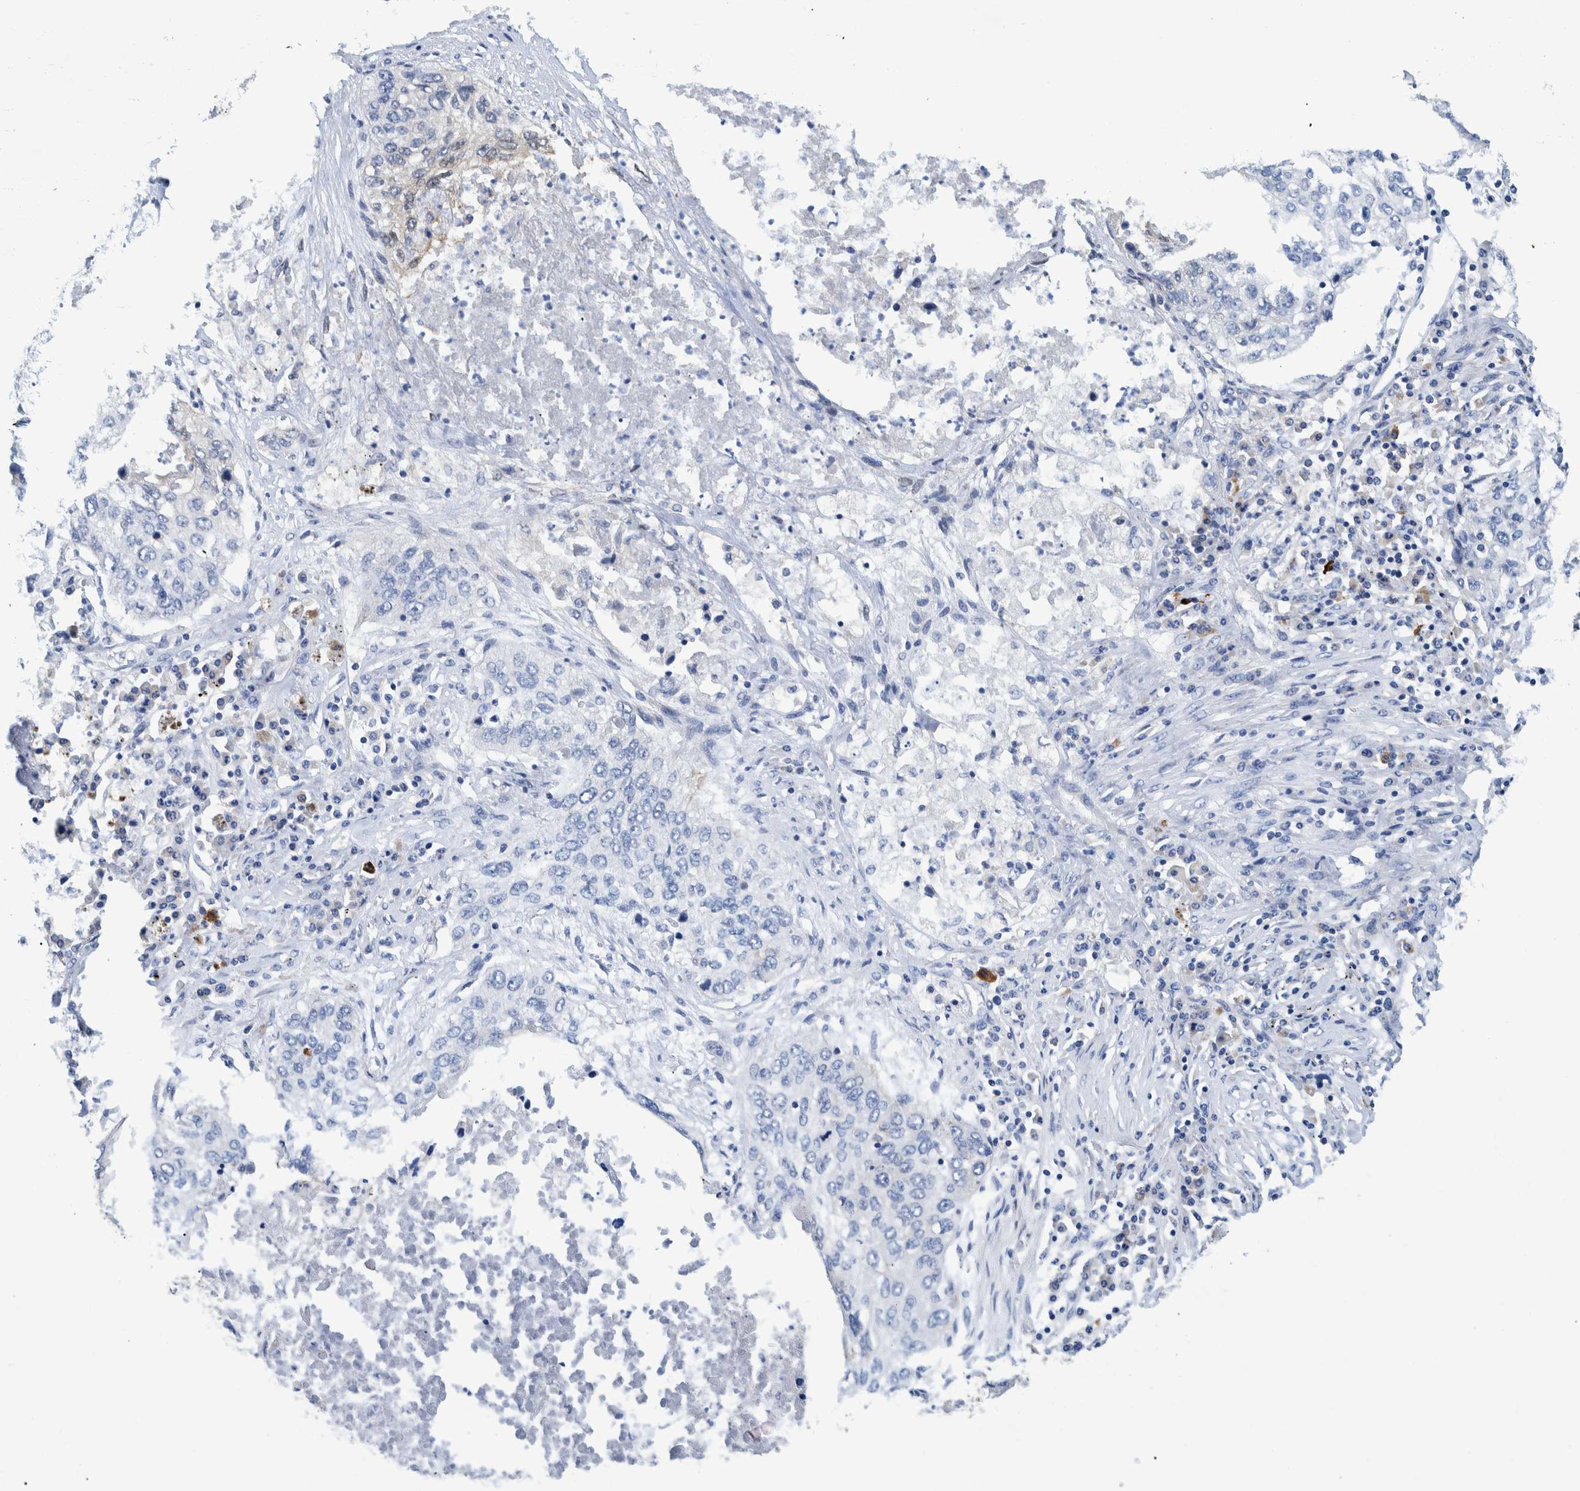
{"staining": {"intensity": "negative", "quantity": "none", "location": "none"}, "tissue": "lung cancer", "cell_type": "Tumor cells", "image_type": "cancer", "snomed": [{"axis": "morphology", "description": "Squamous cell carcinoma, NOS"}, {"axis": "topography", "description": "Lung"}], "caption": "This image is of lung cancer stained with IHC to label a protein in brown with the nuclei are counter-stained blue. There is no positivity in tumor cells.", "gene": "MKS1", "patient": {"sex": "female", "age": 63}}